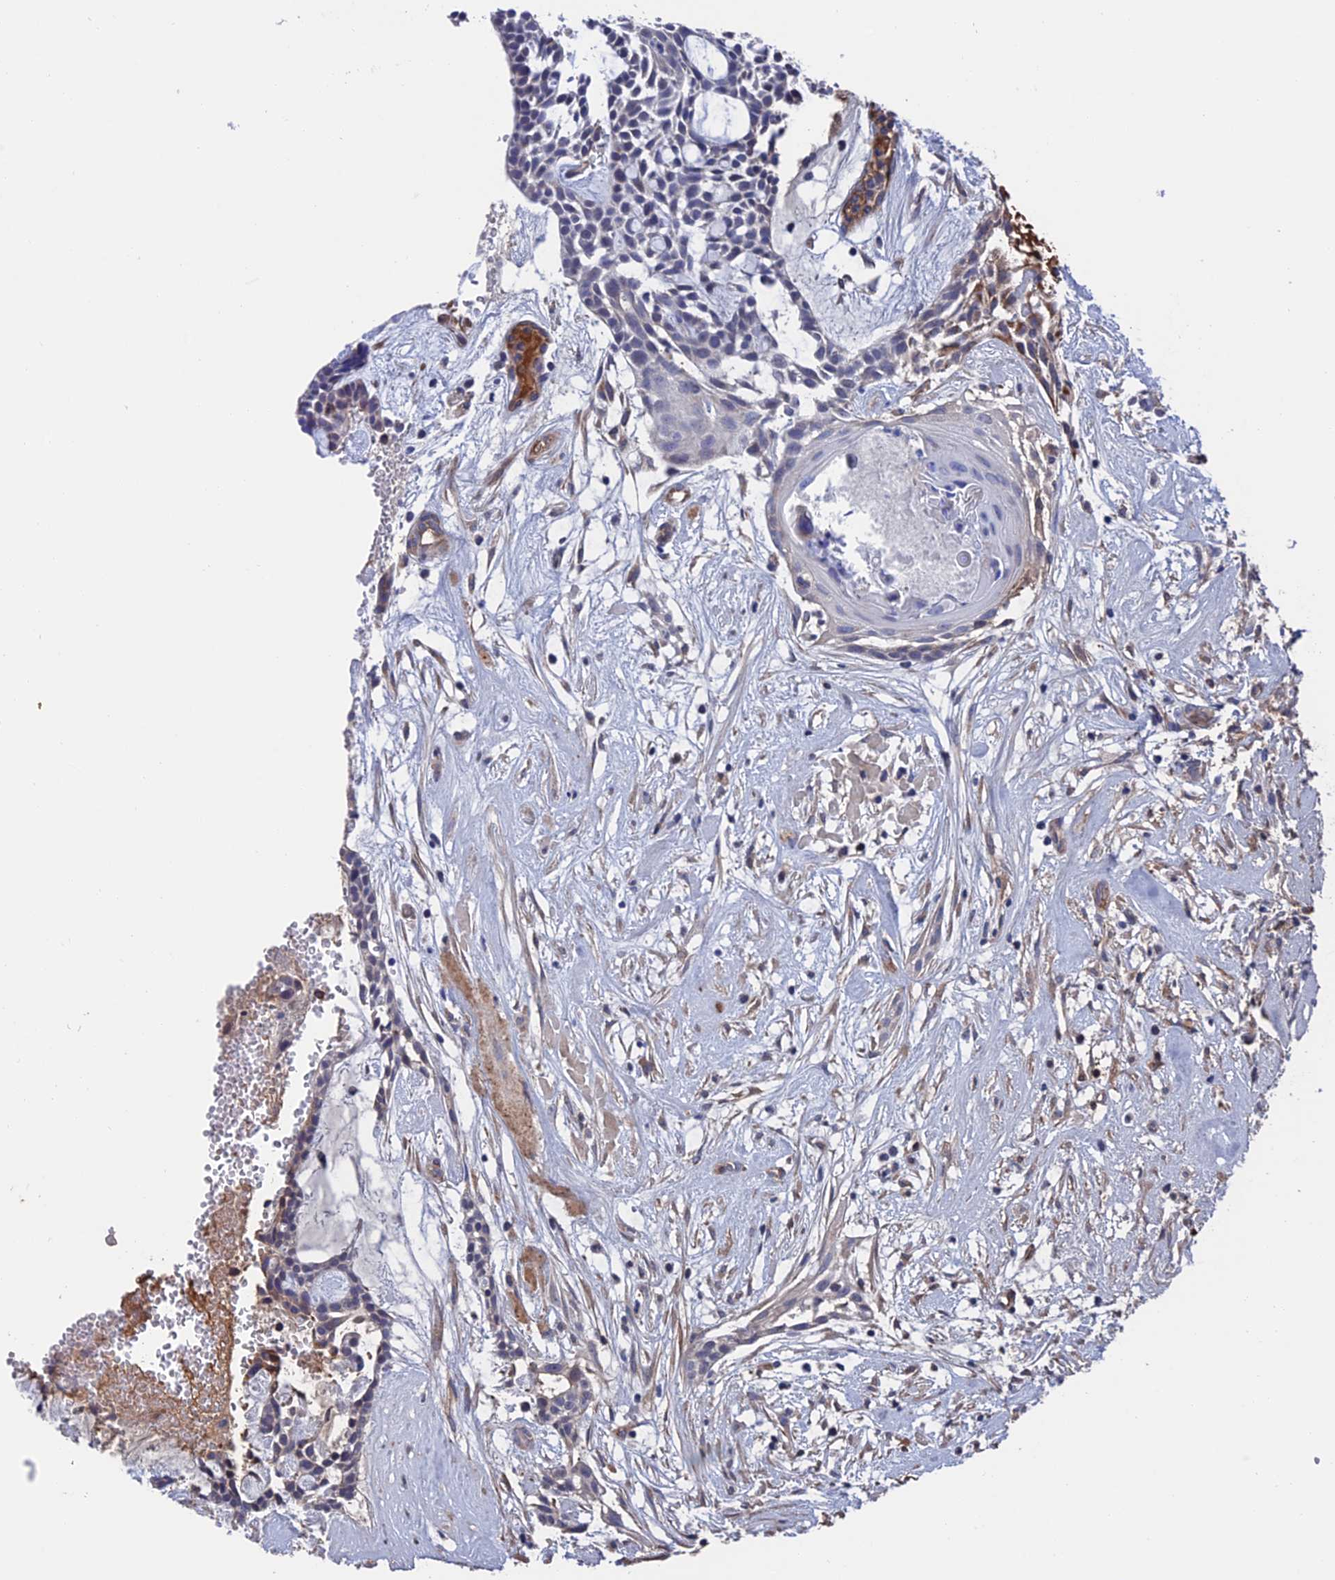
{"staining": {"intensity": "negative", "quantity": "none", "location": "none"}, "tissue": "head and neck cancer", "cell_type": "Tumor cells", "image_type": "cancer", "snomed": [{"axis": "morphology", "description": "Adenocarcinoma, NOS"}, {"axis": "topography", "description": "Subcutis"}, {"axis": "topography", "description": "Head-Neck"}], "caption": "Human head and neck cancer (adenocarcinoma) stained for a protein using IHC exhibits no expression in tumor cells.", "gene": "HPF1", "patient": {"sex": "female", "age": 73}}